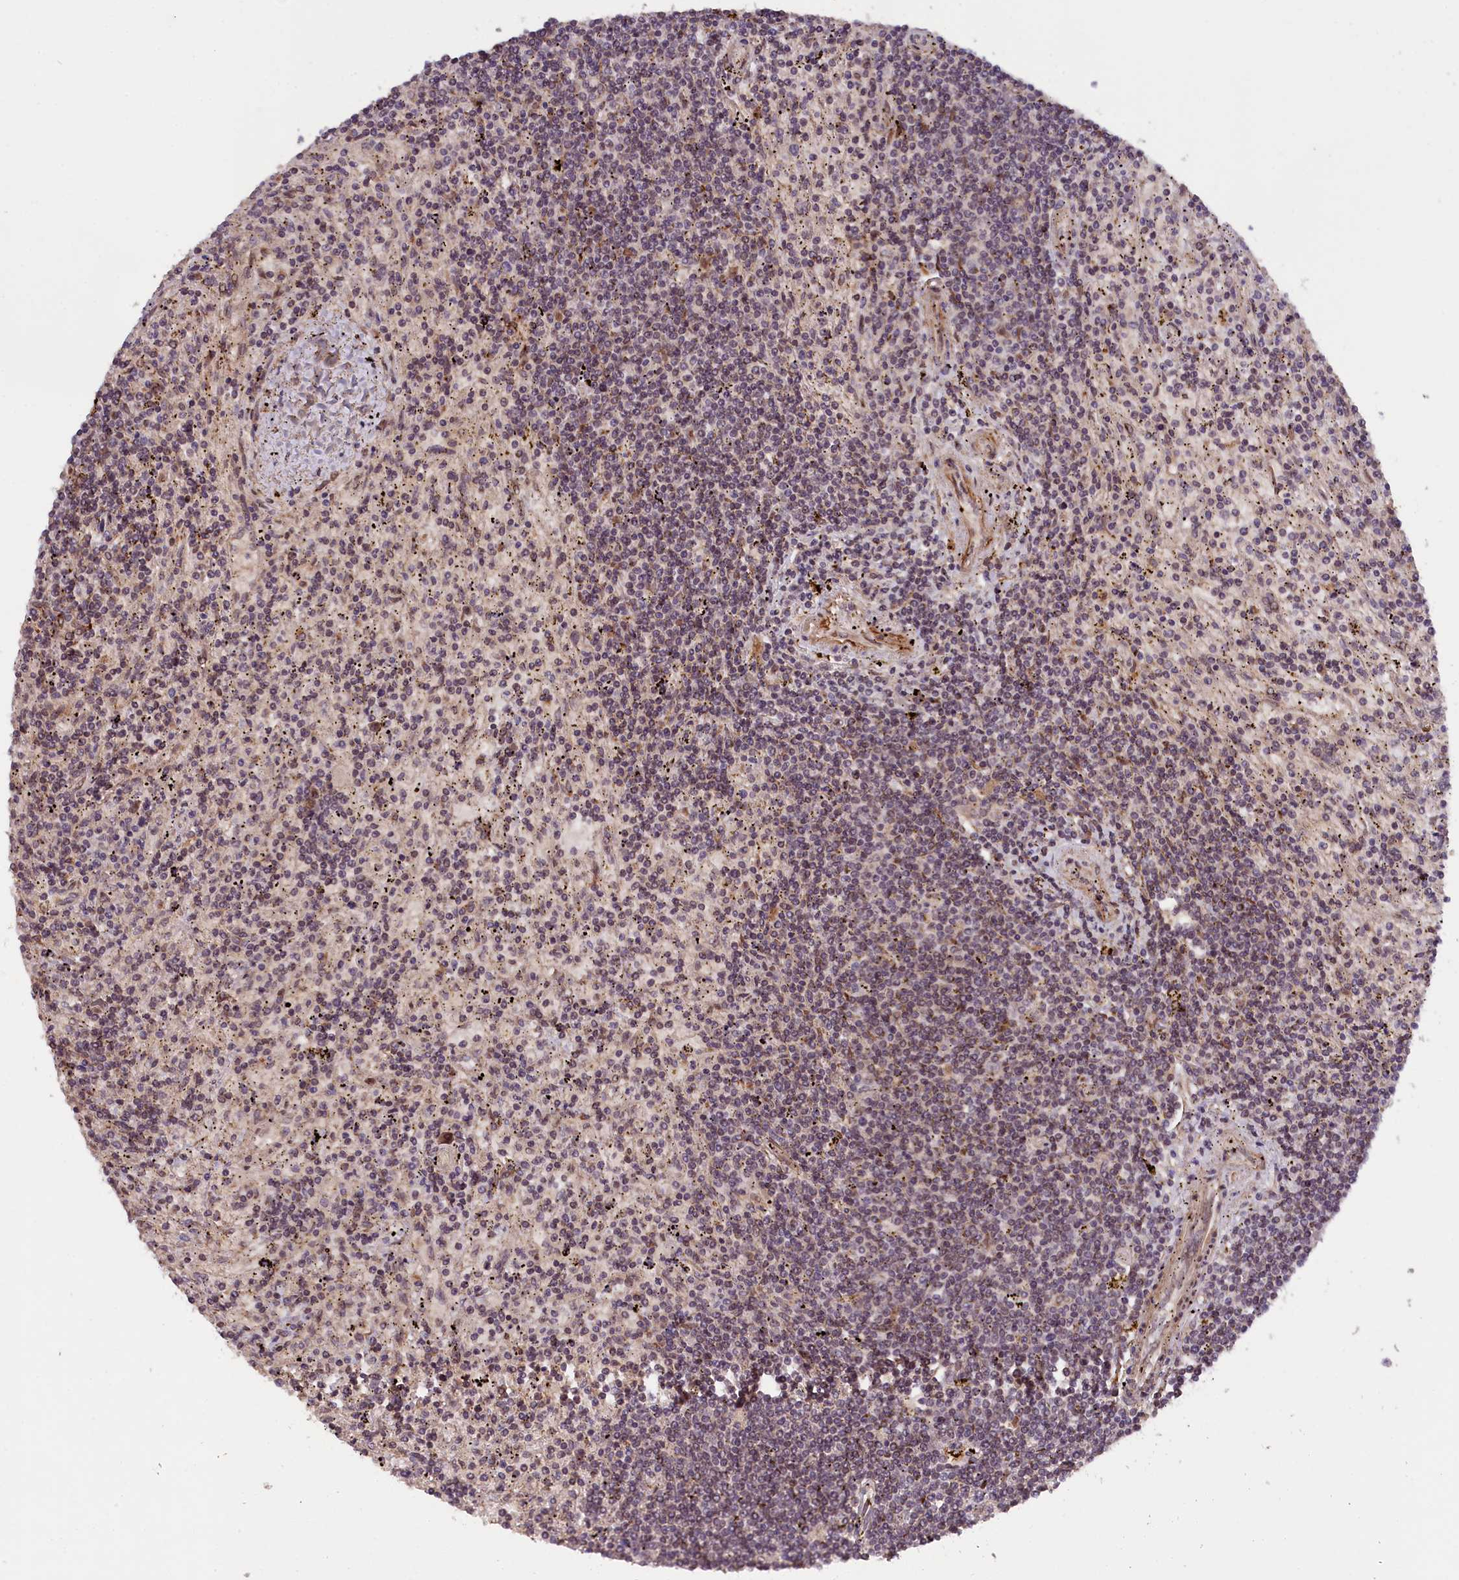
{"staining": {"intensity": "weak", "quantity": "25%-75%", "location": "nuclear"}, "tissue": "lymphoma", "cell_type": "Tumor cells", "image_type": "cancer", "snomed": [{"axis": "morphology", "description": "Malignant lymphoma, non-Hodgkin's type, Low grade"}, {"axis": "topography", "description": "Spleen"}], "caption": "Immunohistochemistry of lymphoma demonstrates low levels of weak nuclear expression in approximately 25%-75% of tumor cells.", "gene": "ZNF480", "patient": {"sex": "male", "age": 76}}